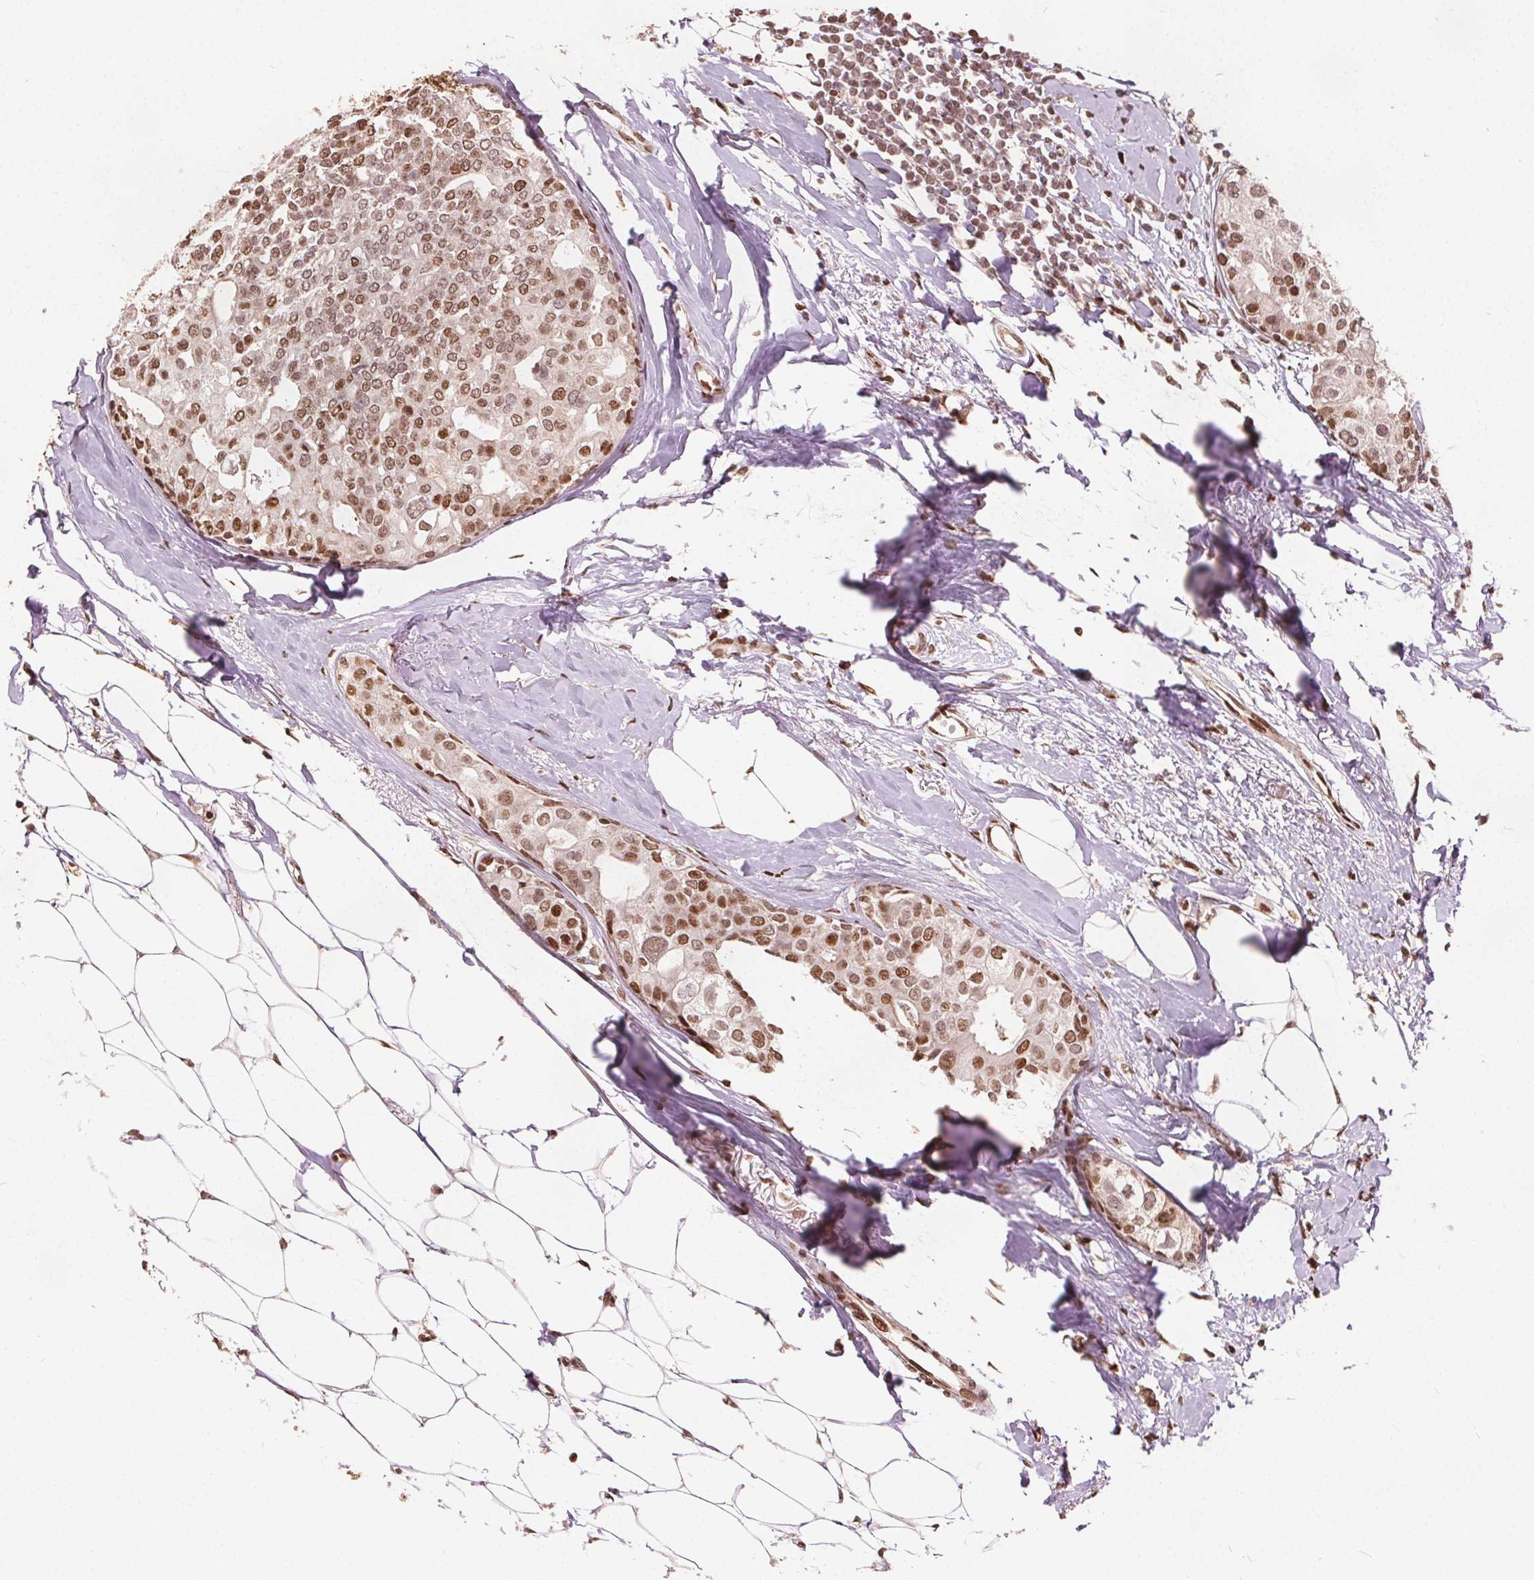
{"staining": {"intensity": "moderate", "quantity": ">75%", "location": "nuclear"}, "tissue": "breast cancer", "cell_type": "Tumor cells", "image_type": "cancer", "snomed": [{"axis": "morphology", "description": "Duct carcinoma"}, {"axis": "topography", "description": "Breast"}], "caption": "Protein staining displays moderate nuclear positivity in about >75% of tumor cells in infiltrating ductal carcinoma (breast).", "gene": "ISLR2", "patient": {"sex": "female", "age": 40}}